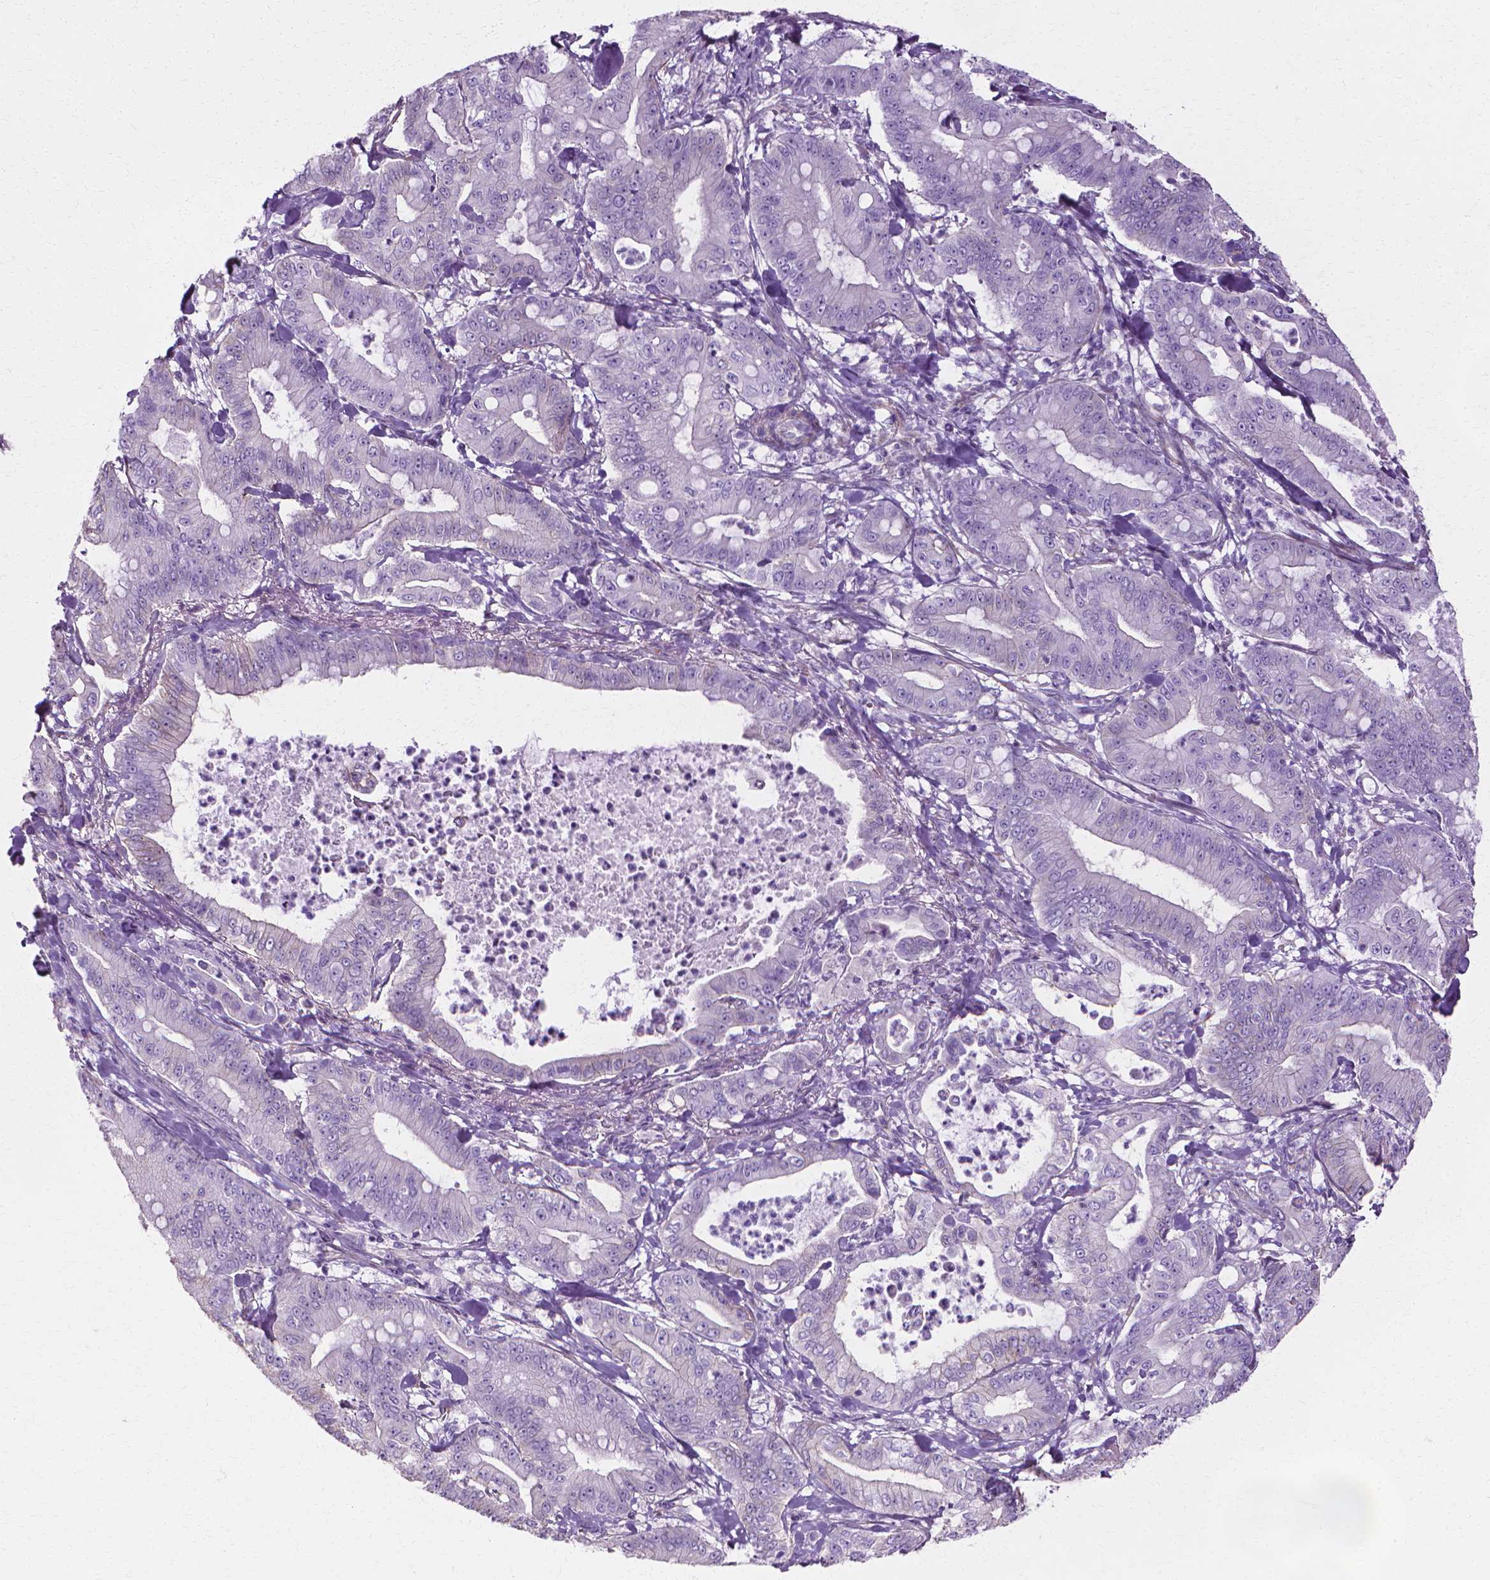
{"staining": {"intensity": "negative", "quantity": "none", "location": "none"}, "tissue": "pancreatic cancer", "cell_type": "Tumor cells", "image_type": "cancer", "snomed": [{"axis": "morphology", "description": "Adenocarcinoma, NOS"}, {"axis": "topography", "description": "Pancreas"}], "caption": "Adenocarcinoma (pancreatic) was stained to show a protein in brown. There is no significant staining in tumor cells.", "gene": "CFAP157", "patient": {"sex": "male", "age": 71}}